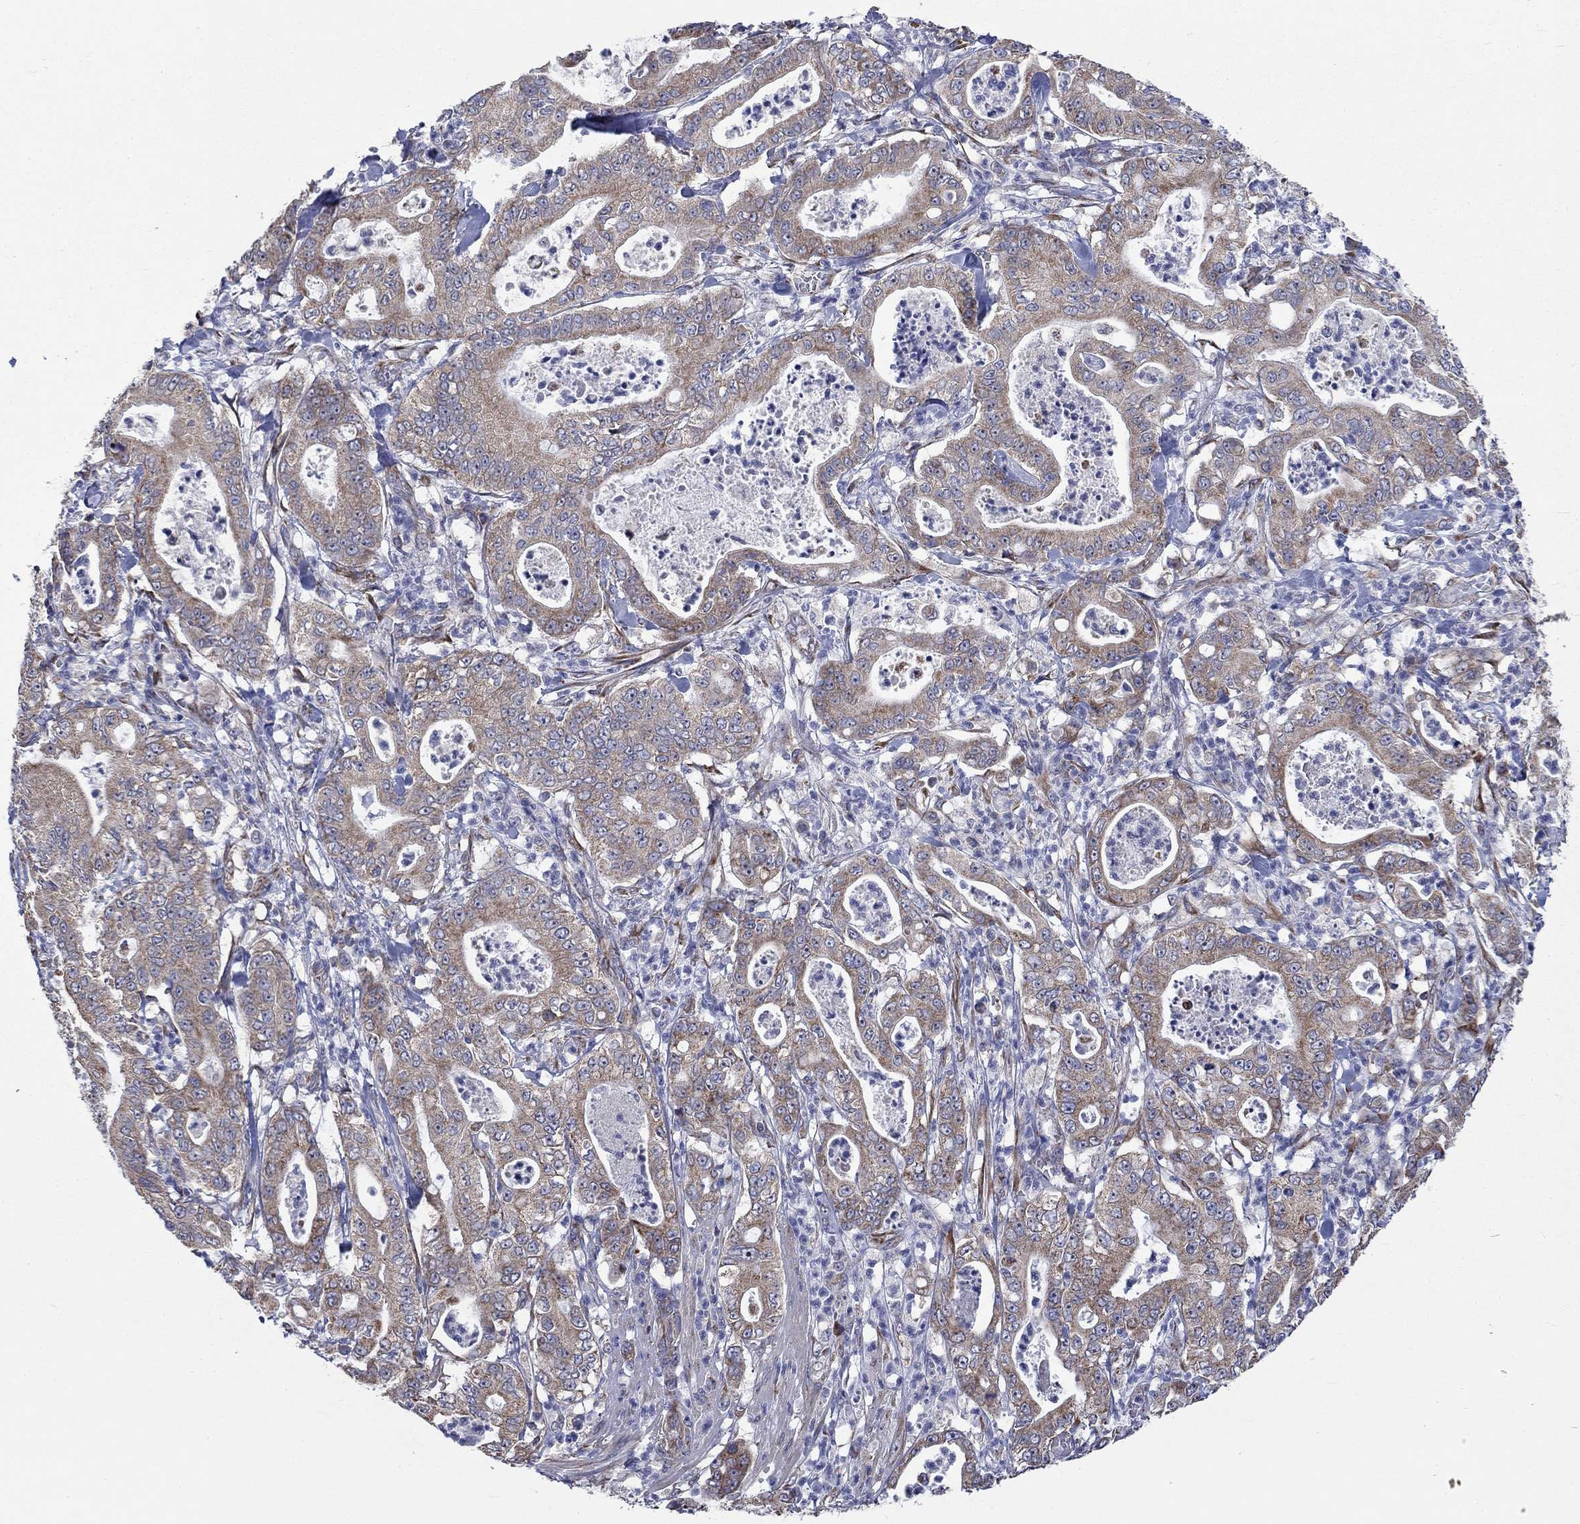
{"staining": {"intensity": "weak", "quantity": "25%-75%", "location": "cytoplasmic/membranous"}, "tissue": "pancreatic cancer", "cell_type": "Tumor cells", "image_type": "cancer", "snomed": [{"axis": "morphology", "description": "Adenocarcinoma, NOS"}, {"axis": "topography", "description": "Pancreas"}], "caption": "Protein expression analysis of adenocarcinoma (pancreatic) displays weak cytoplasmic/membranous positivity in about 25%-75% of tumor cells. Nuclei are stained in blue.", "gene": "RPLP0", "patient": {"sex": "male", "age": 71}}